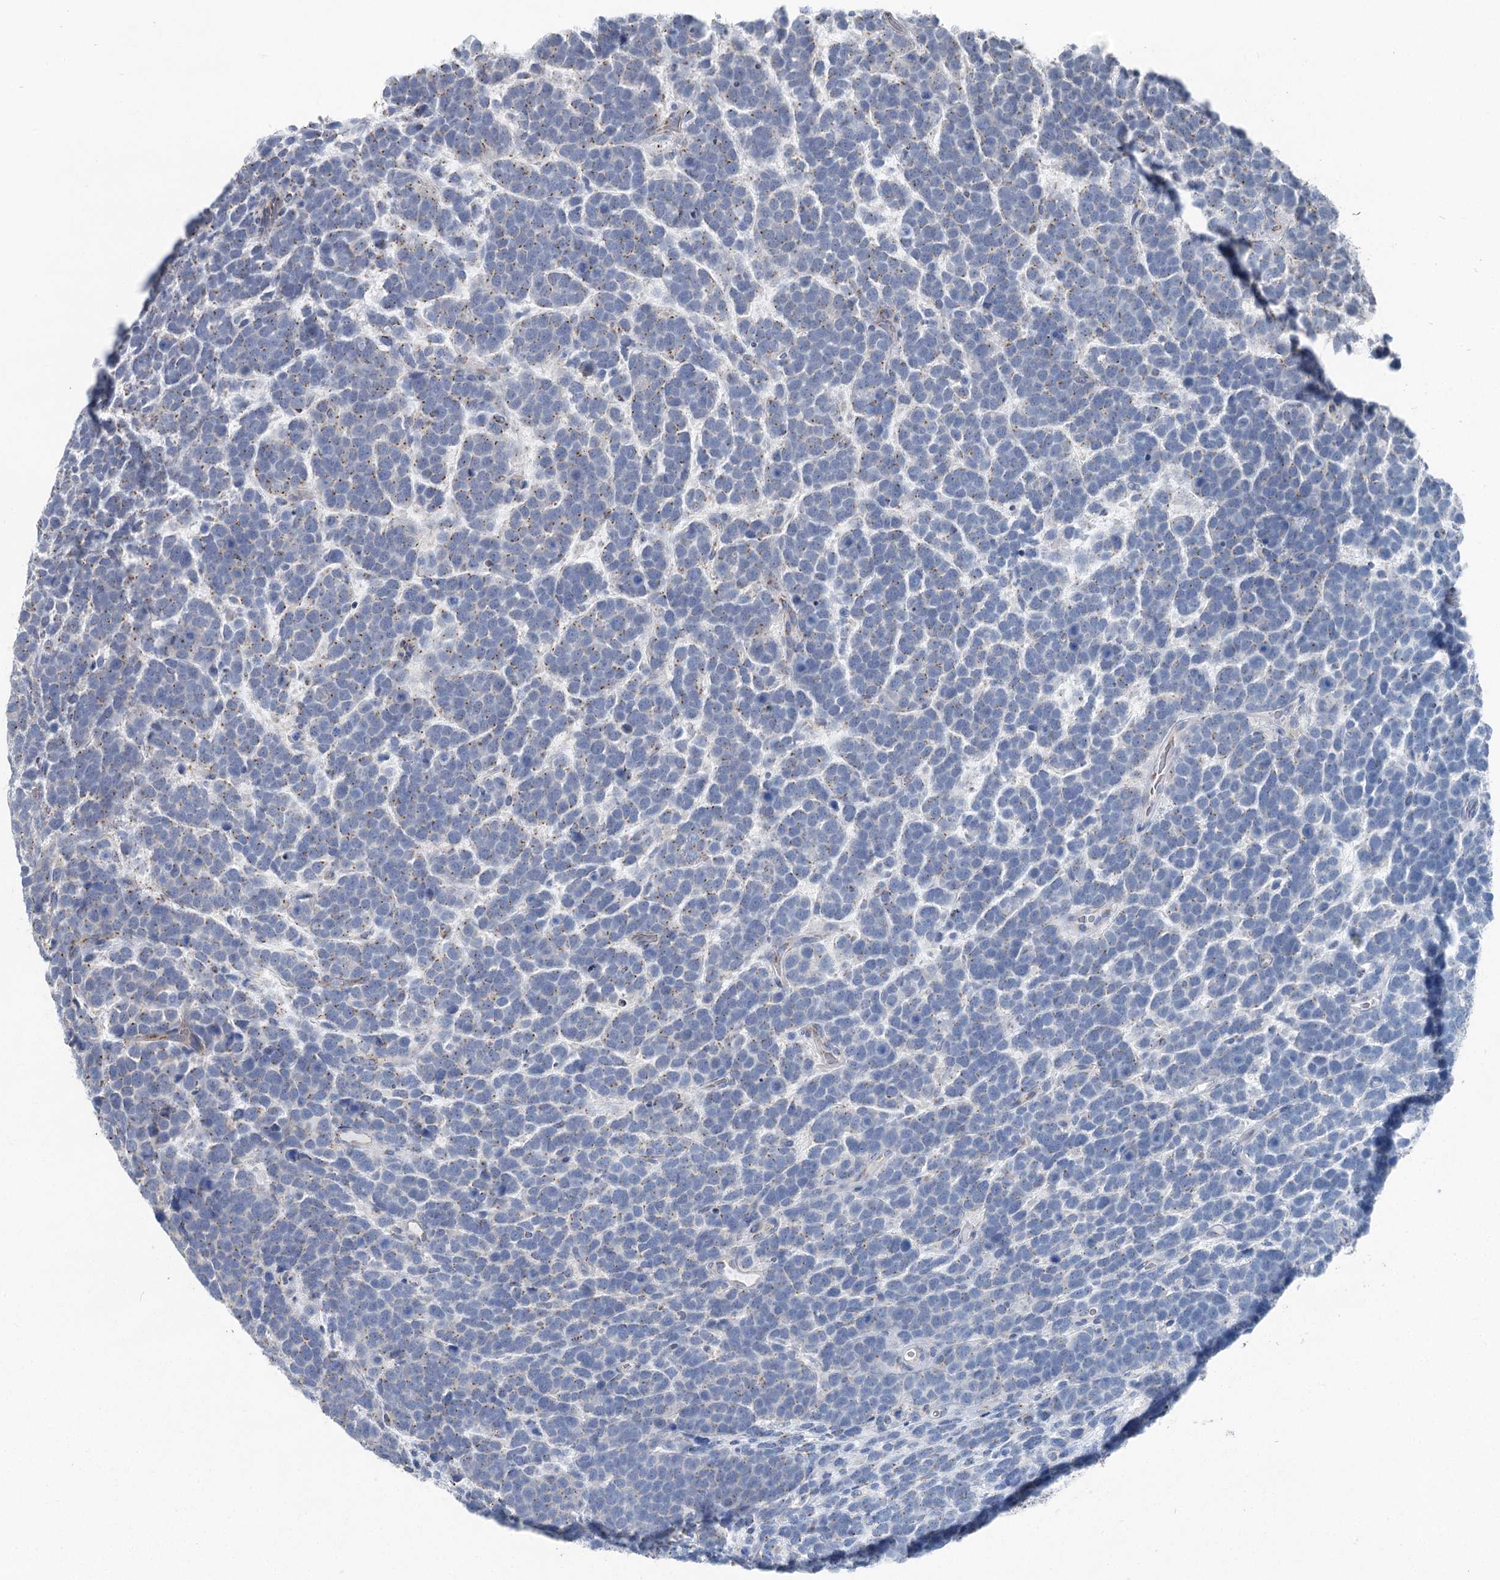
{"staining": {"intensity": "moderate", "quantity": "<25%", "location": "cytoplasmic/membranous"}, "tissue": "urothelial cancer", "cell_type": "Tumor cells", "image_type": "cancer", "snomed": [{"axis": "morphology", "description": "Urothelial carcinoma, High grade"}, {"axis": "topography", "description": "Urinary bladder"}], "caption": "Immunohistochemistry (IHC) (DAB (3,3'-diaminobenzidine)) staining of urothelial cancer demonstrates moderate cytoplasmic/membranous protein positivity in approximately <25% of tumor cells.", "gene": "ITIH5", "patient": {"sex": "female", "age": 82}}